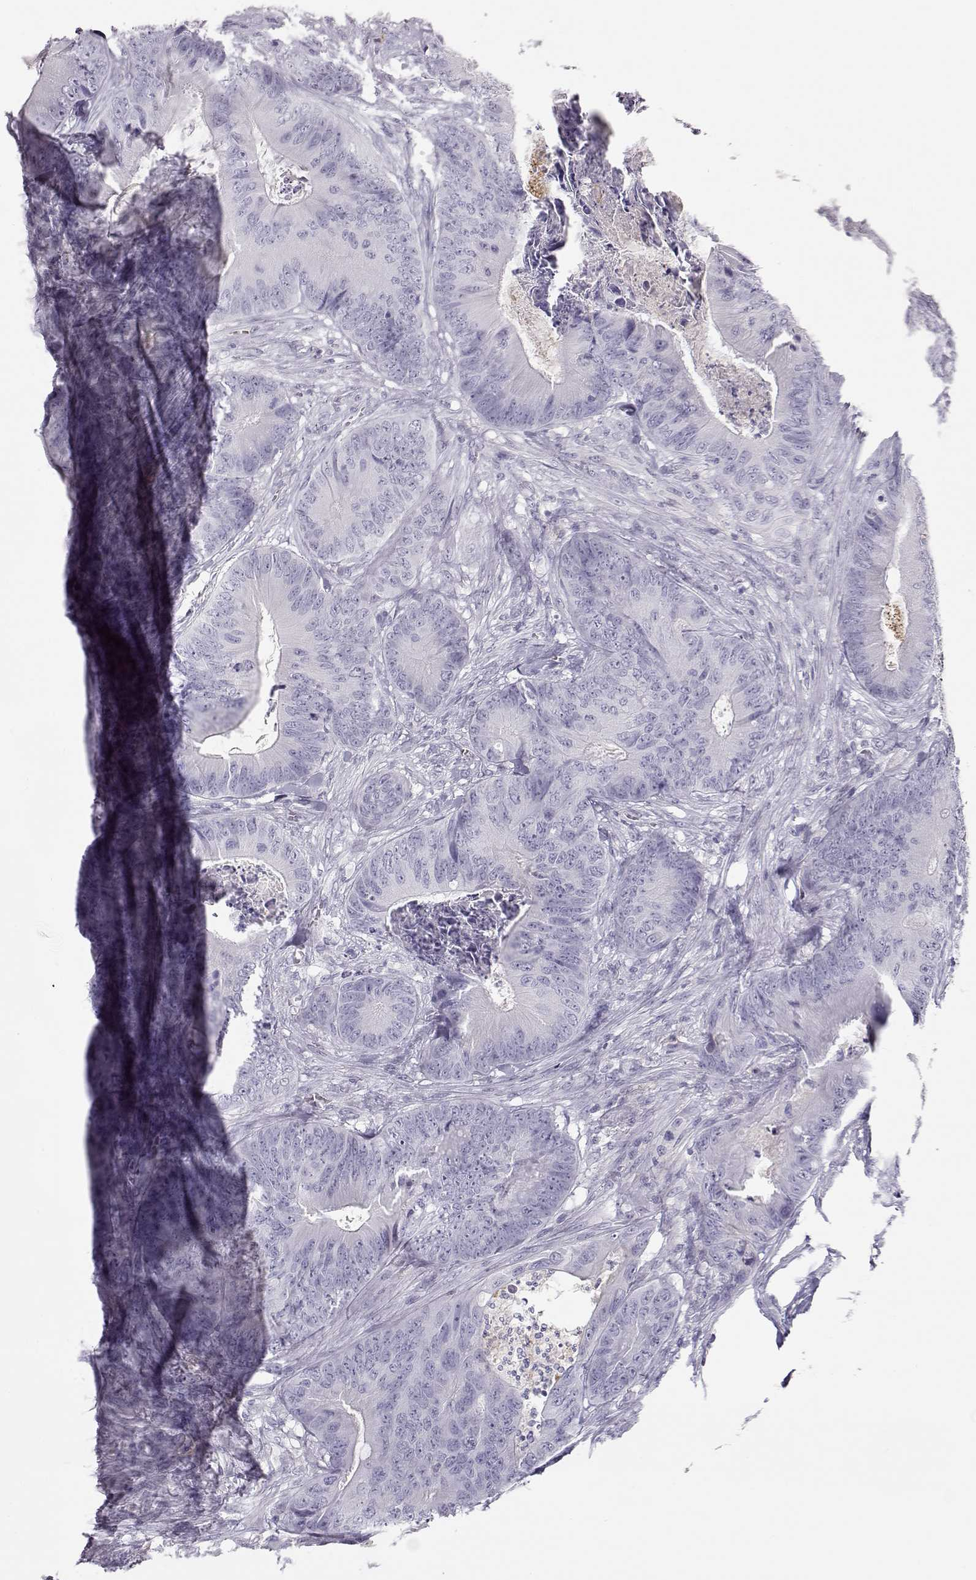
{"staining": {"intensity": "negative", "quantity": "none", "location": "none"}, "tissue": "colorectal cancer", "cell_type": "Tumor cells", "image_type": "cancer", "snomed": [{"axis": "morphology", "description": "Adenocarcinoma, NOS"}, {"axis": "topography", "description": "Colon"}], "caption": "This is an IHC histopathology image of human adenocarcinoma (colorectal). There is no expression in tumor cells.", "gene": "MIP", "patient": {"sex": "male", "age": 84}}